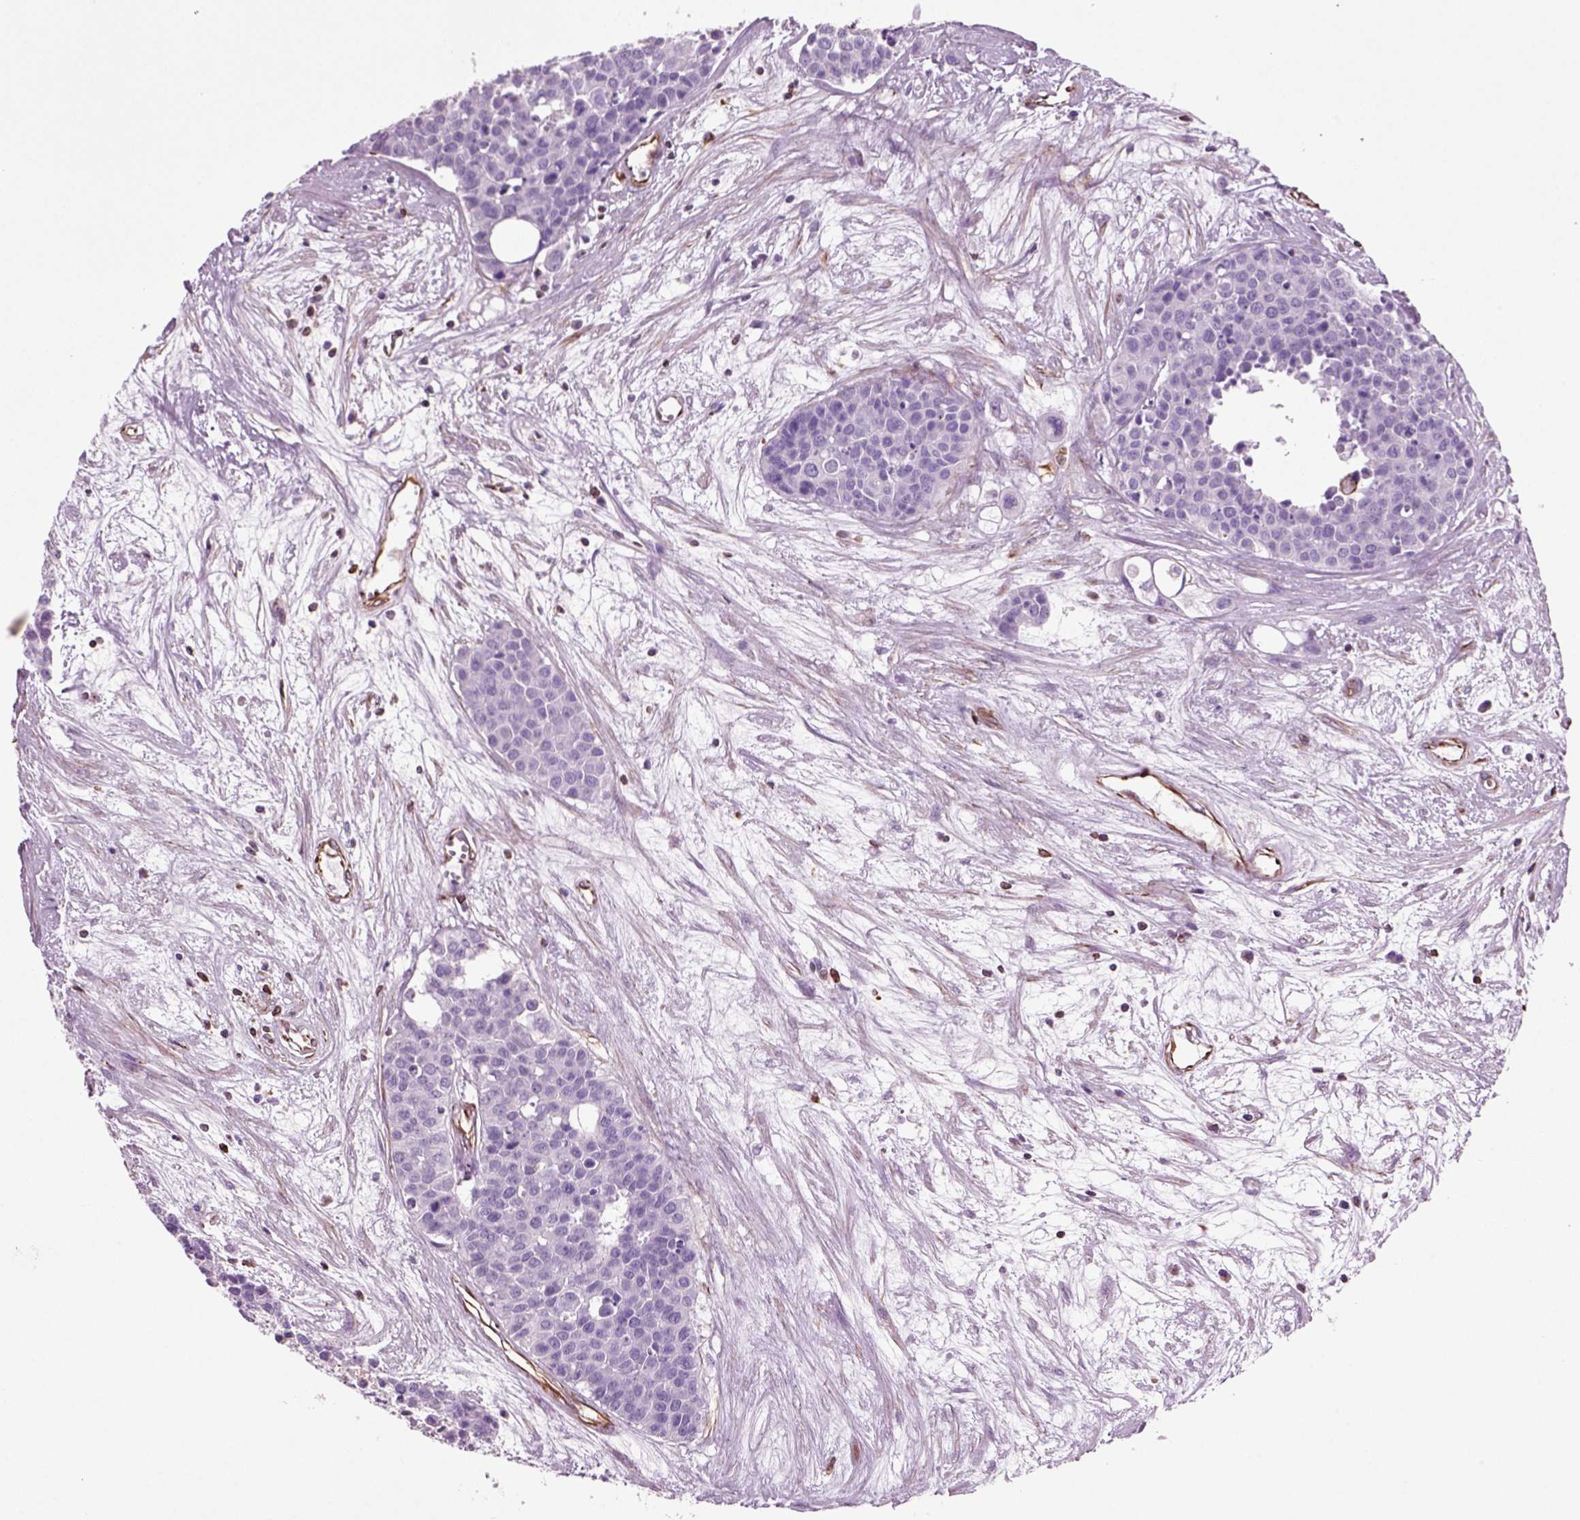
{"staining": {"intensity": "negative", "quantity": "none", "location": "none"}, "tissue": "carcinoid", "cell_type": "Tumor cells", "image_type": "cancer", "snomed": [{"axis": "morphology", "description": "Carcinoid, malignant, NOS"}, {"axis": "topography", "description": "Colon"}], "caption": "Photomicrograph shows no significant protein positivity in tumor cells of carcinoid (malignant). Nuclei are stained in blue.", "gene": "ACER3", "patient": {"sex": "male", "age": 81}}